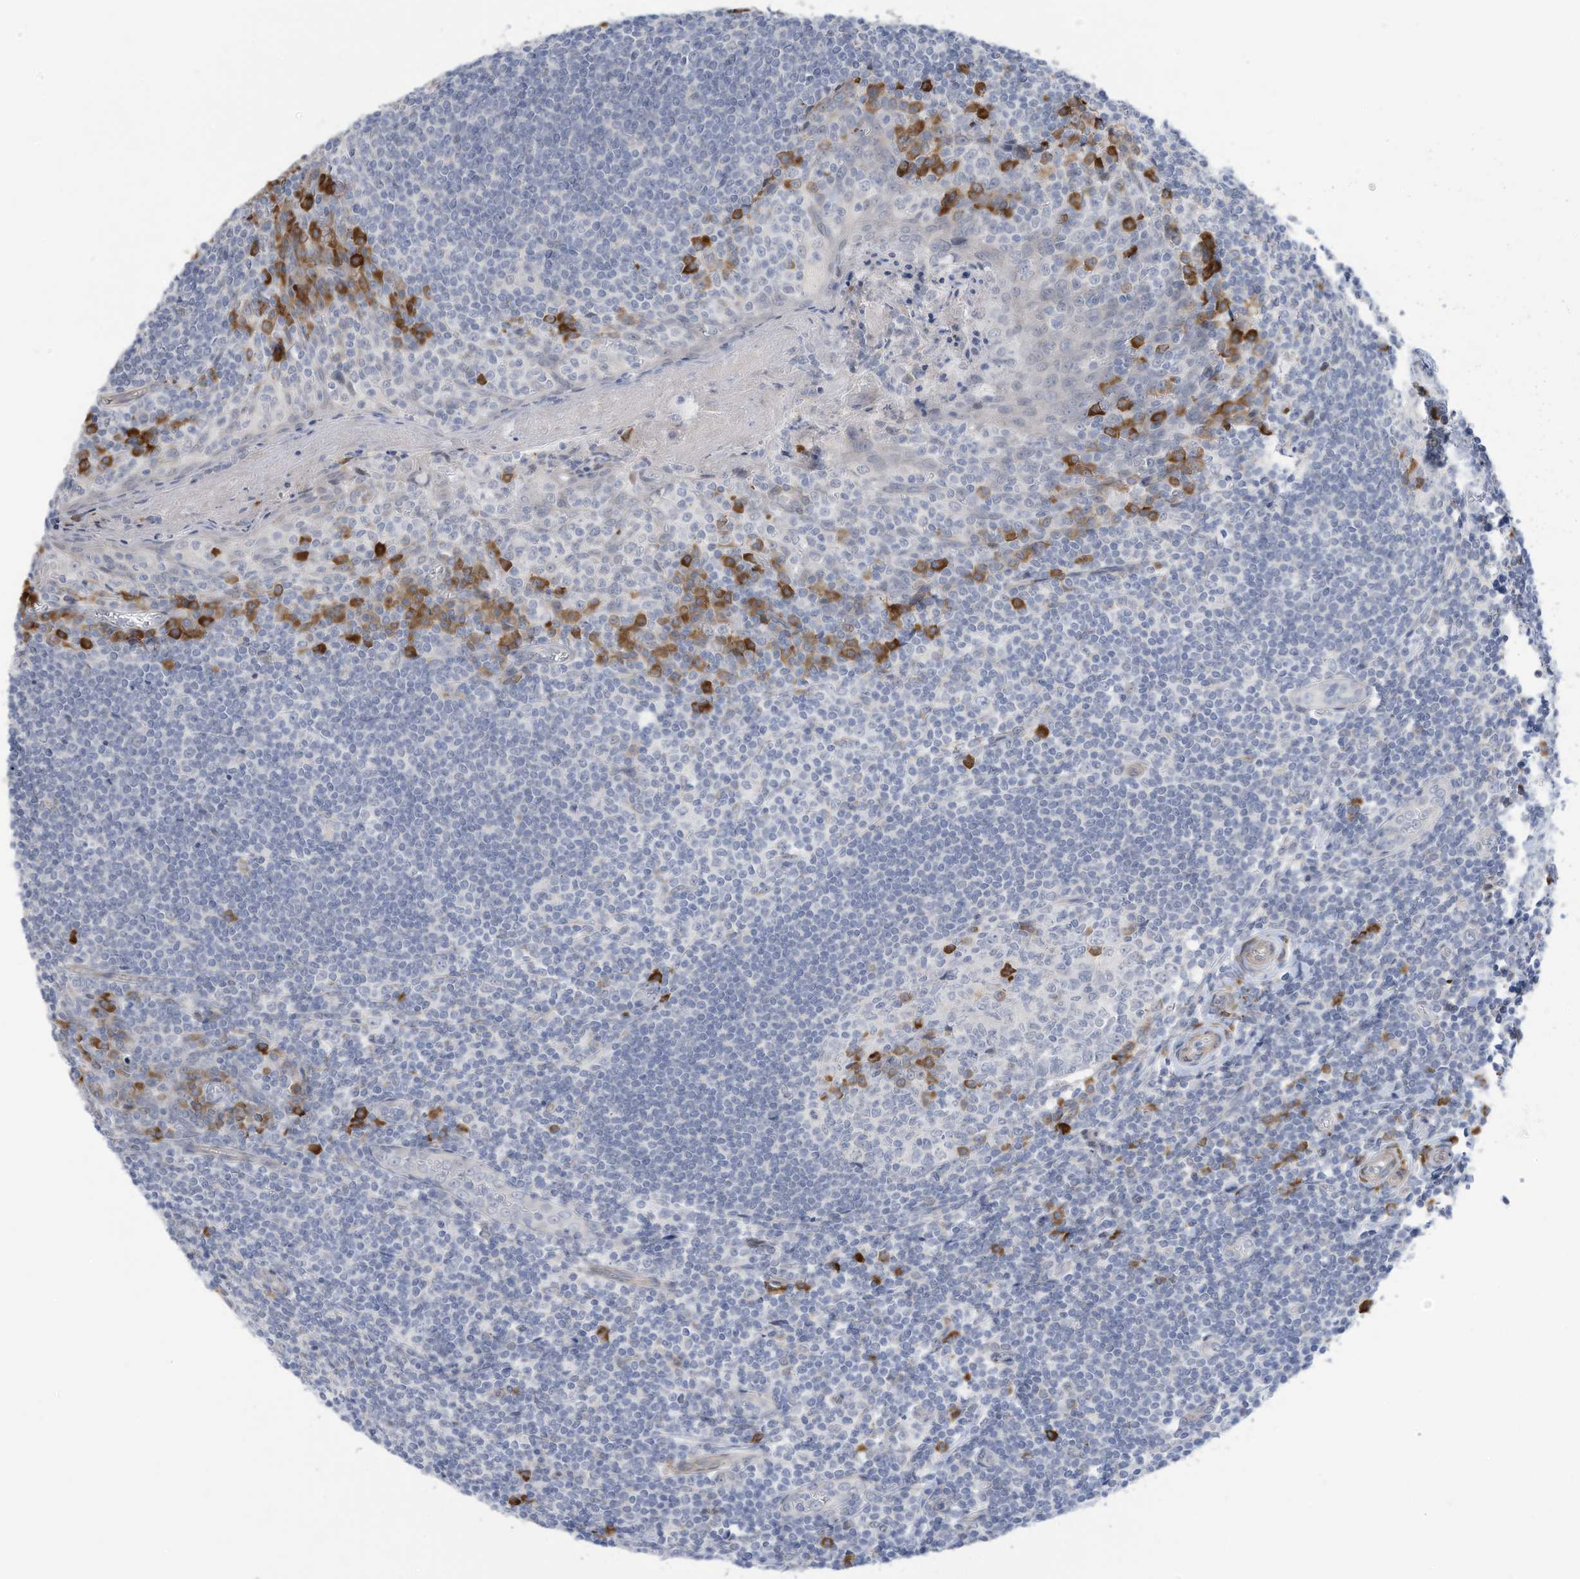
{"staining": {"intensity": "moderate", "quantity": "<25%", "location": "cytoplasmic/membranous"}, "tissue": "tonsil", "cell_type": "Germinal center cells", "image_type": "normal", "snomed": [{"axis": "morphology", "description": "Normal tissue, NOS"}, {"axis": "topography", "description": "Tonsil"}], "caption": "Protein staining of unremarkable tonsil shows moderate cytoplasmic/membranous staining in approximately <25% of germinal center cells.", "gene": "ZNF292", "patient": {"sex": "male", "age": 27}}